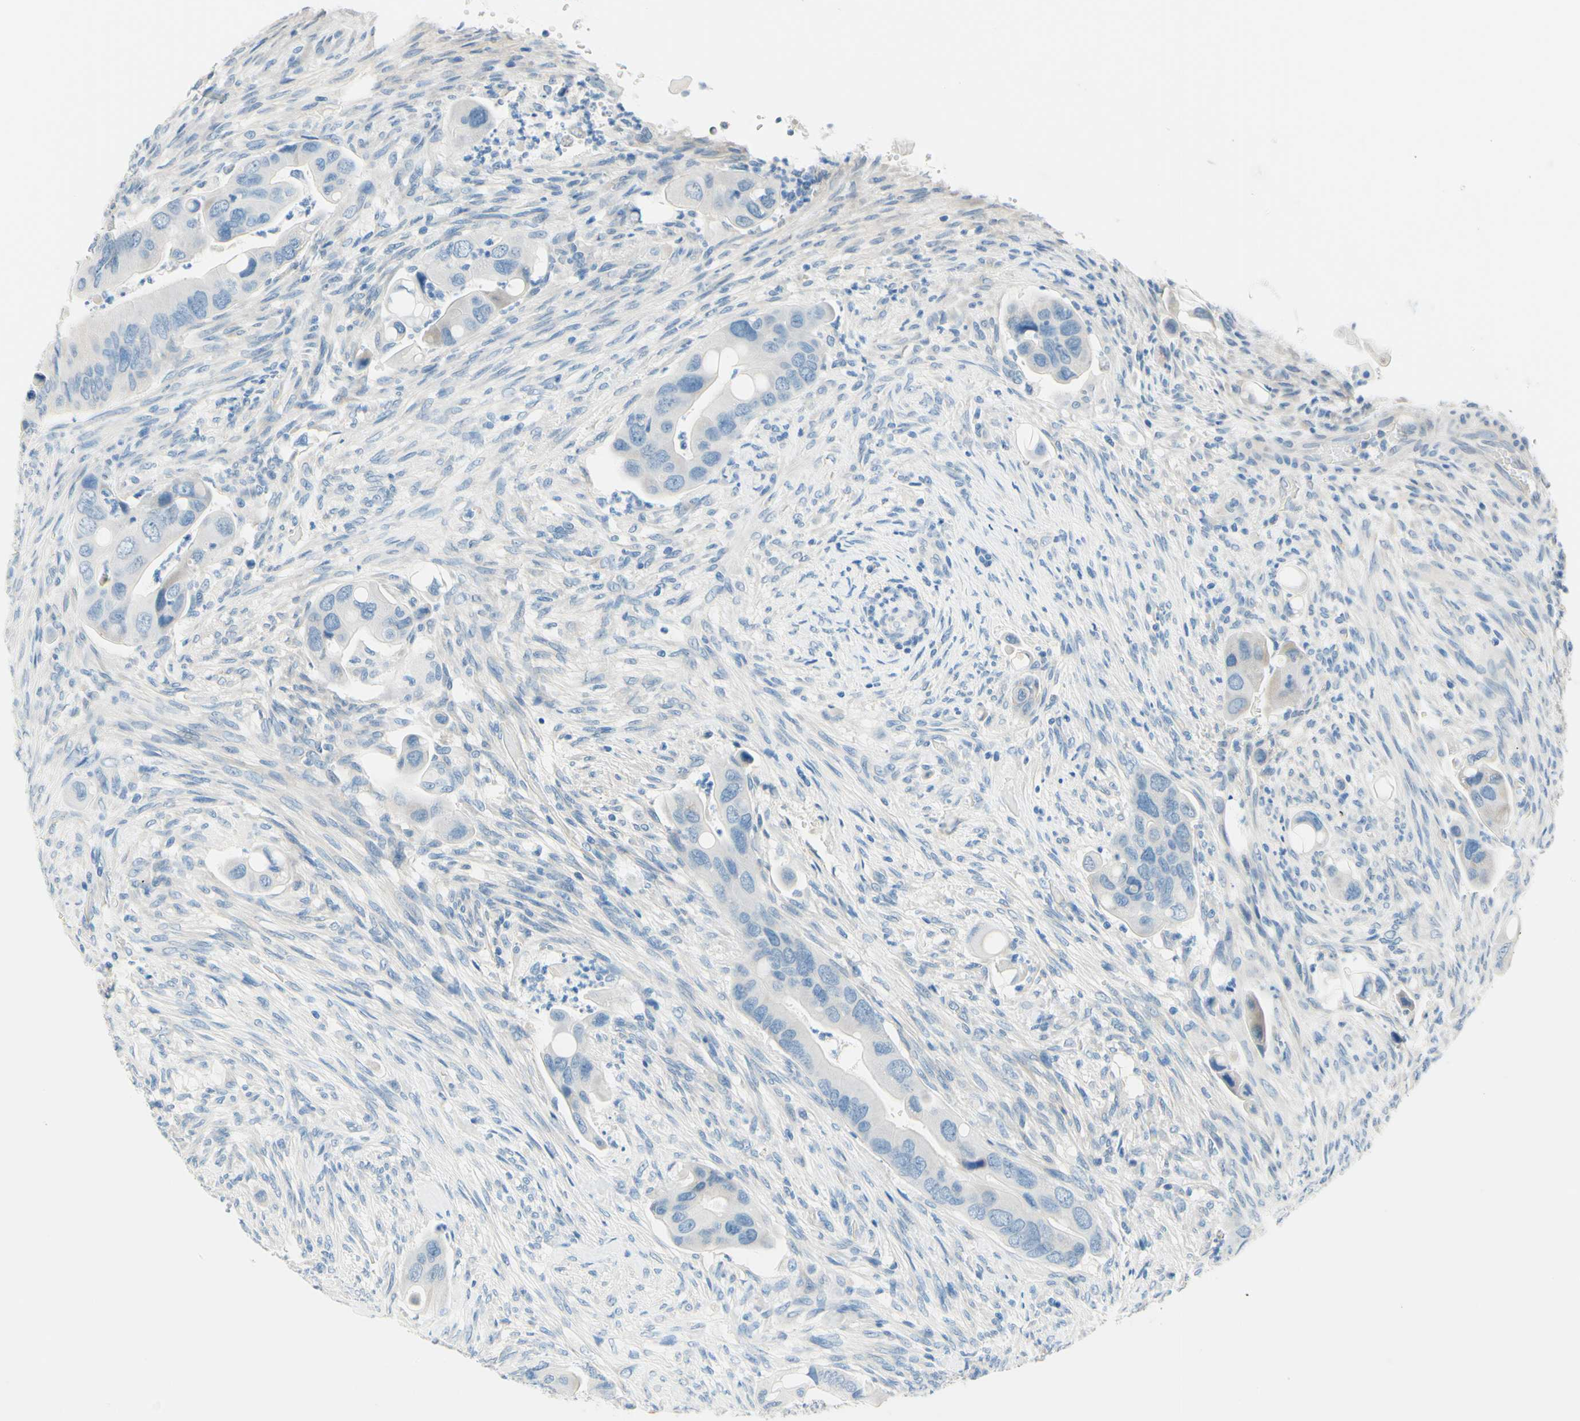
{"staining": {"intensity": "negative", "quantity": "none", "location": "none"}, "tissue": "colorectal cancer", "cell_type": "Tumor cells", "image_type": "cancer", "snomed": [{"axis": "morphology", "description": "Adenocarcinoma, NOS"}, {"axis": "topography", "description": "Rectum"}], "caption": "This is an immunohistochemistry (IHC) photomicrograph of colorectal cancer (adenocarcinoma). There is no expression in tumor cells.", "gene": "PASD1", "patient": {"sex": "female", "age": 57}}